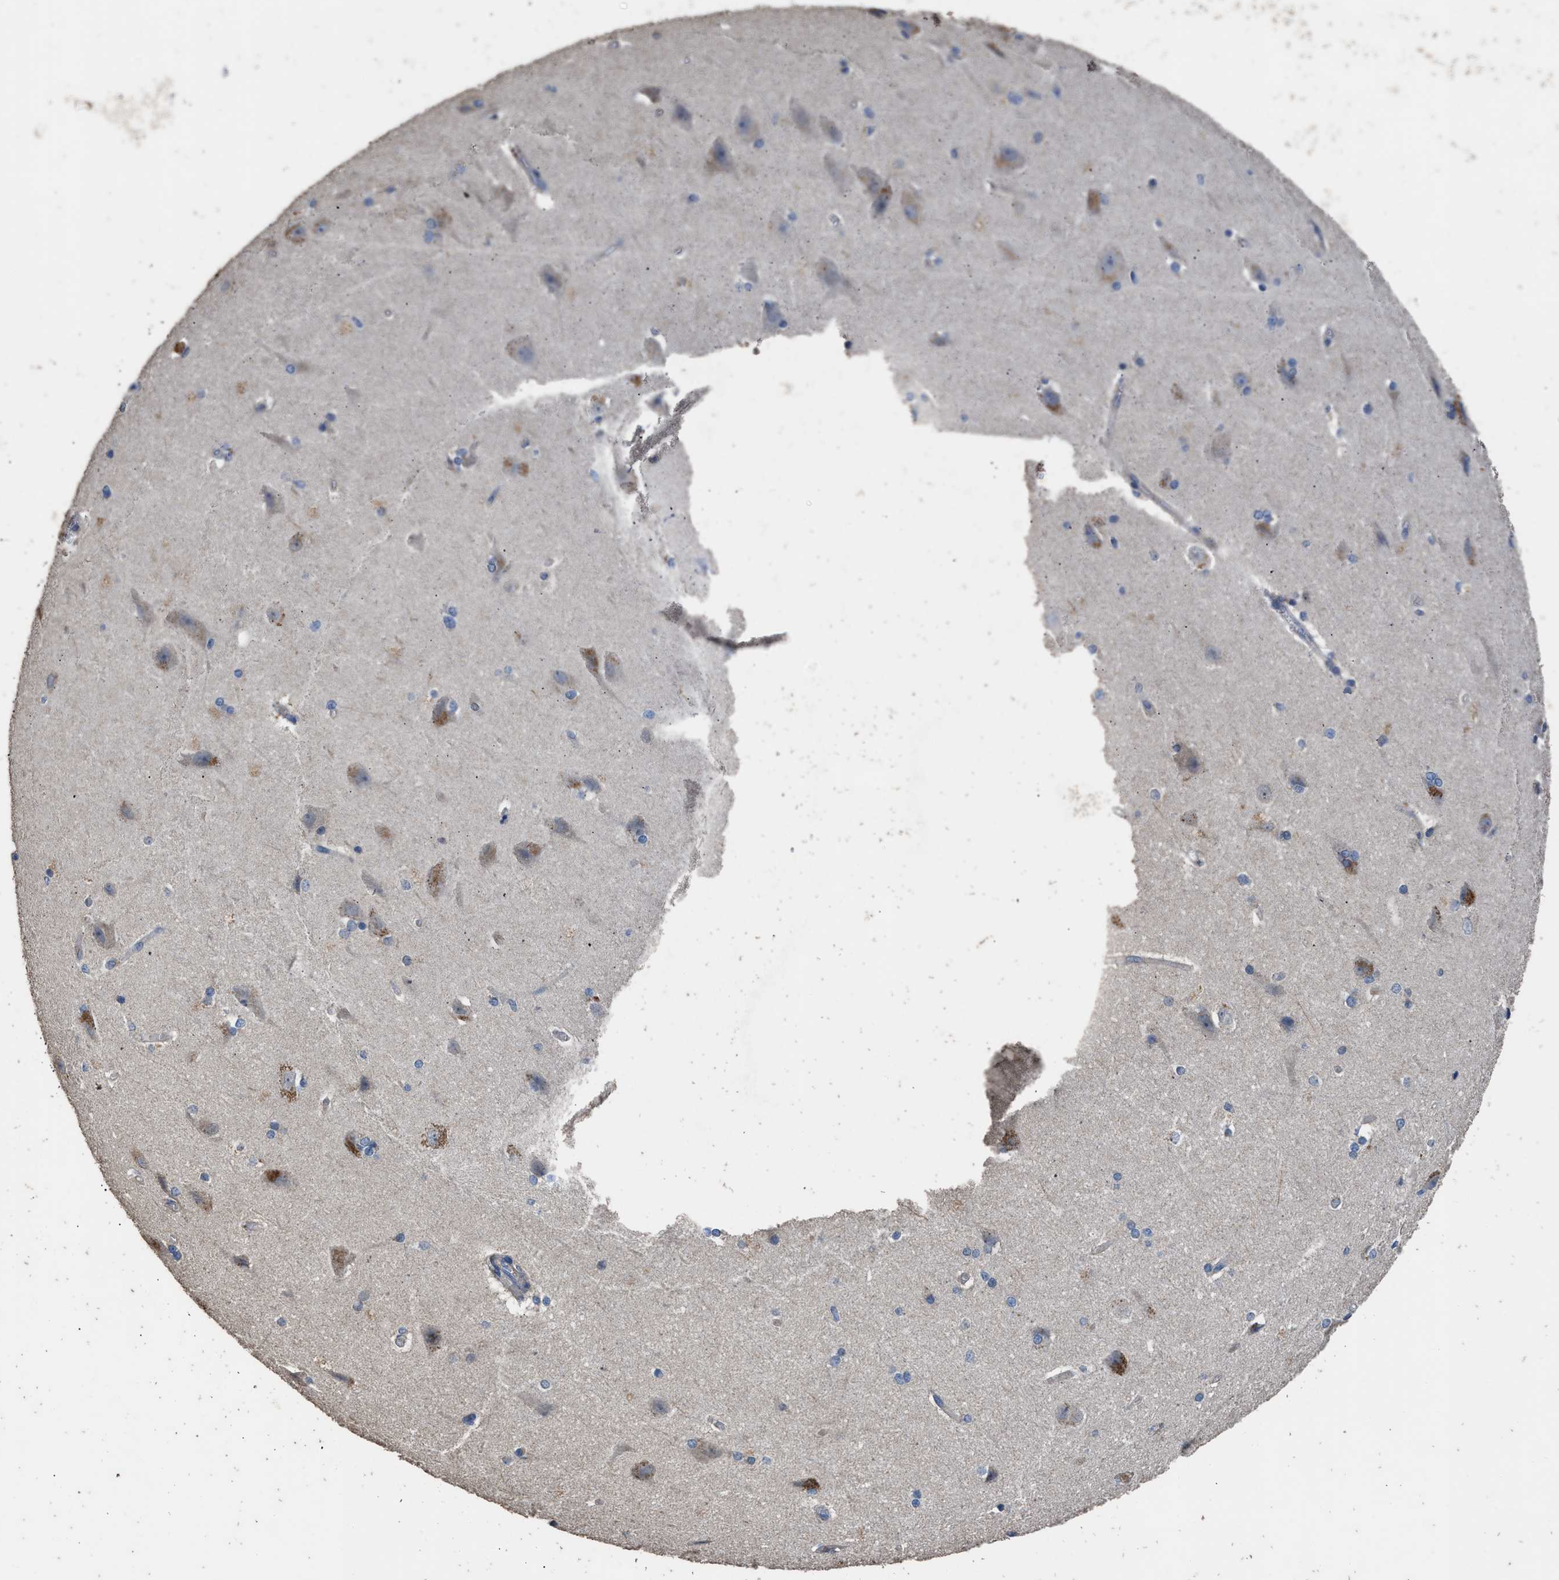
{"staining": {"intensity": "negative", "quantity": "none", "location": "none"}, "tissue": "cerebral cortex", "cell_type": "Endothelial cells", "image_type": "normal", "snomed": [{"axis": "morphology", "description": "Normal tissue, NOS"}, {"axis": "topography", "description": "Cerebral cortex"}, {"axis": "topography", "description": "Hippocampus"}], "caption": "Endothelial cells show no significant protein positivity in benign cerebral cortex. (Immunohistochemistry (ihc), brightfield microscopy, high magnification).", "gene": "ITSN1", "patient": {"sex": "female", "age": 19}}